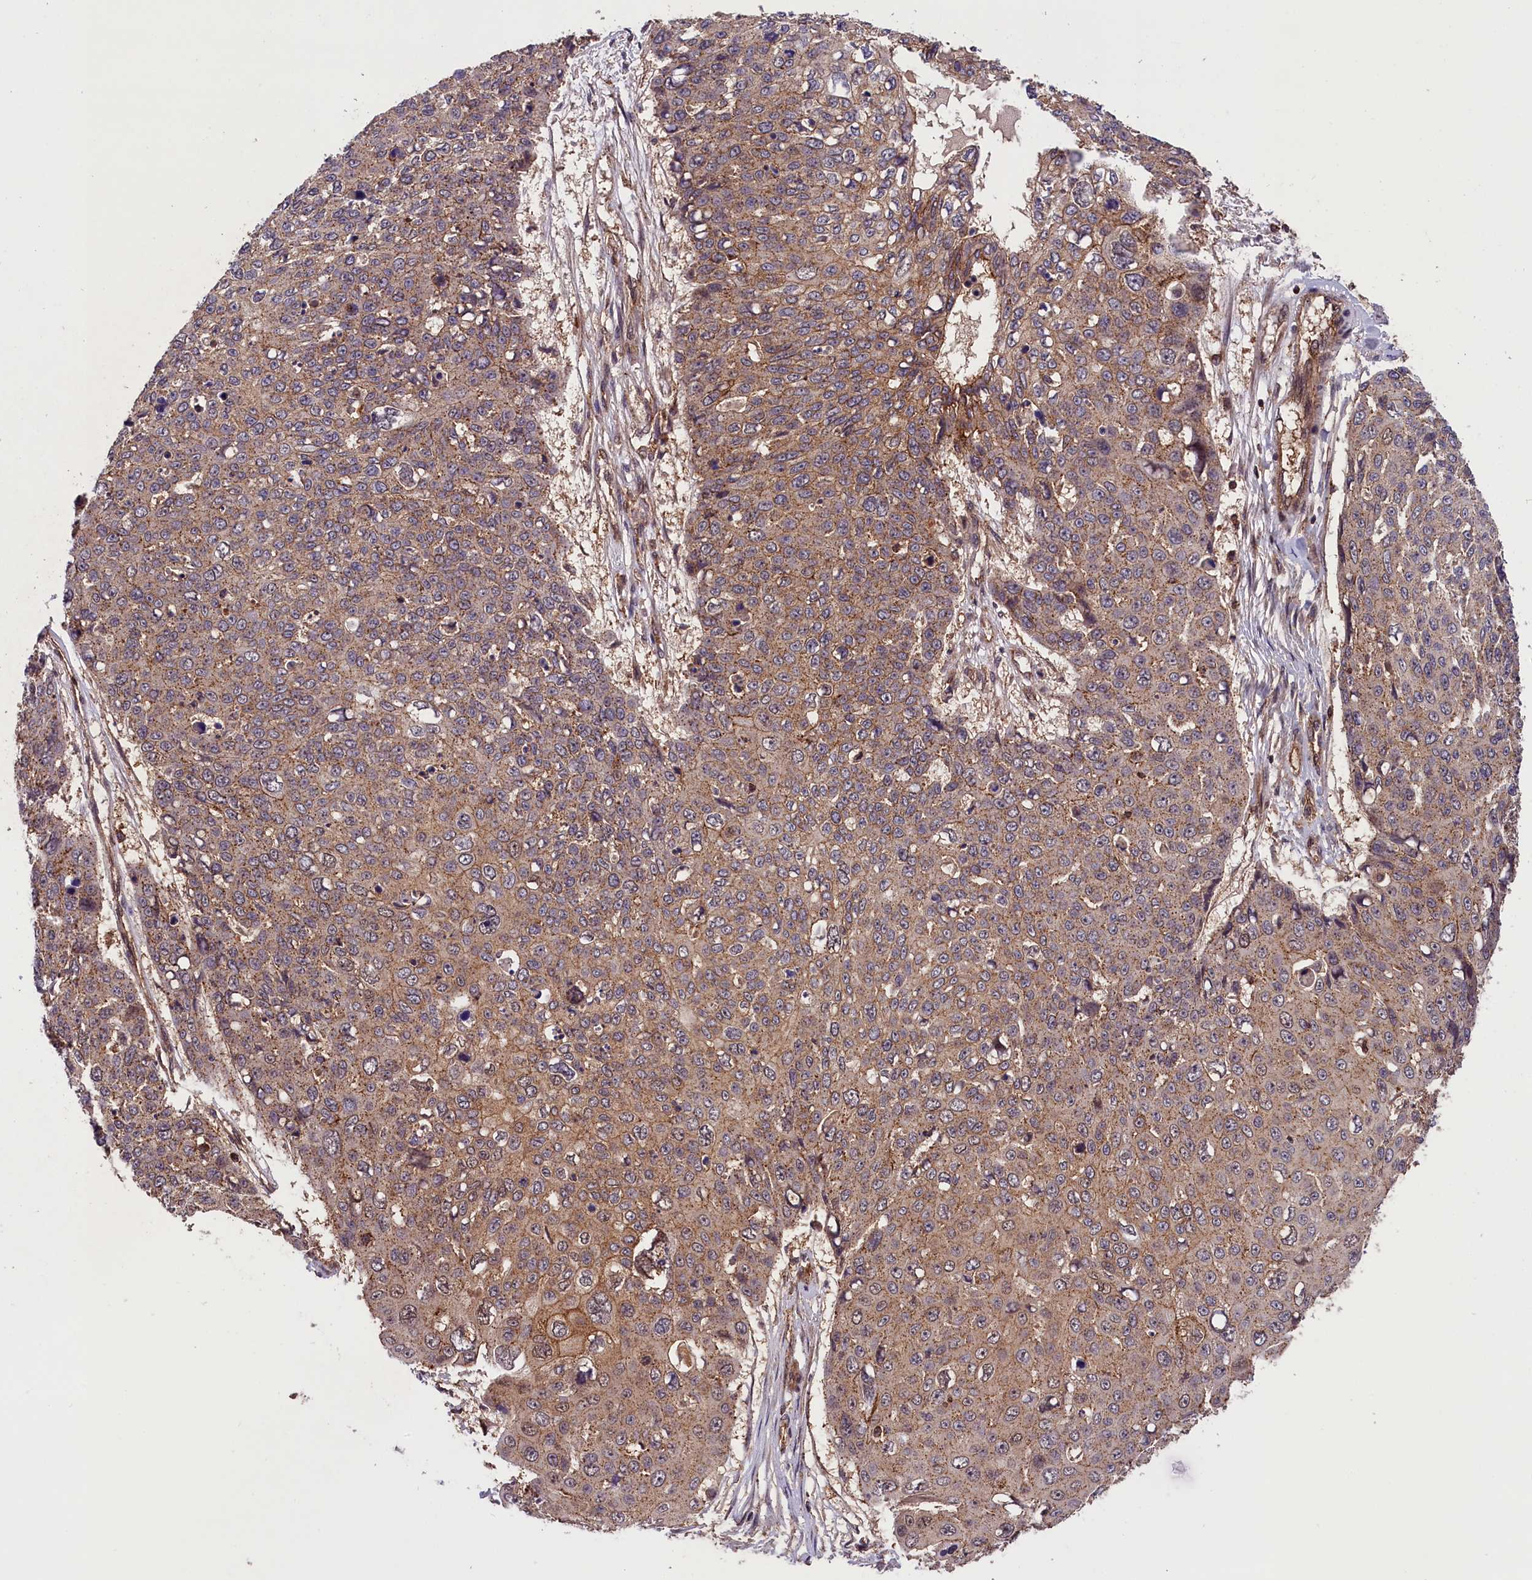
{"staining": {"intensity": "moderate", "quantity": ">75%", "location": "cytoplasmic/membranous"}, "tissue": "skin cancer", "cell_type": "Tumor cells", "image_type": "cancer", "snomed": [{"axis": "morphology", "description": "Squamous cell carcinoma, NOS"}, {"axis": "topography", "description": "Skin"}], "caption": "Immunohistochemistry (IHC) photomicrograph of neoplastic tissue: human skin cancer stained using immunohistochemistry (IHC) exhibits medium levels of moderate protein expression localized specifically in the cytoplasmic/membranous of tumor cells, appearing as a cytoplasmic/membranous brown color.", "gene": "IST1", "patient": {"sex": "male", "age": 71}}